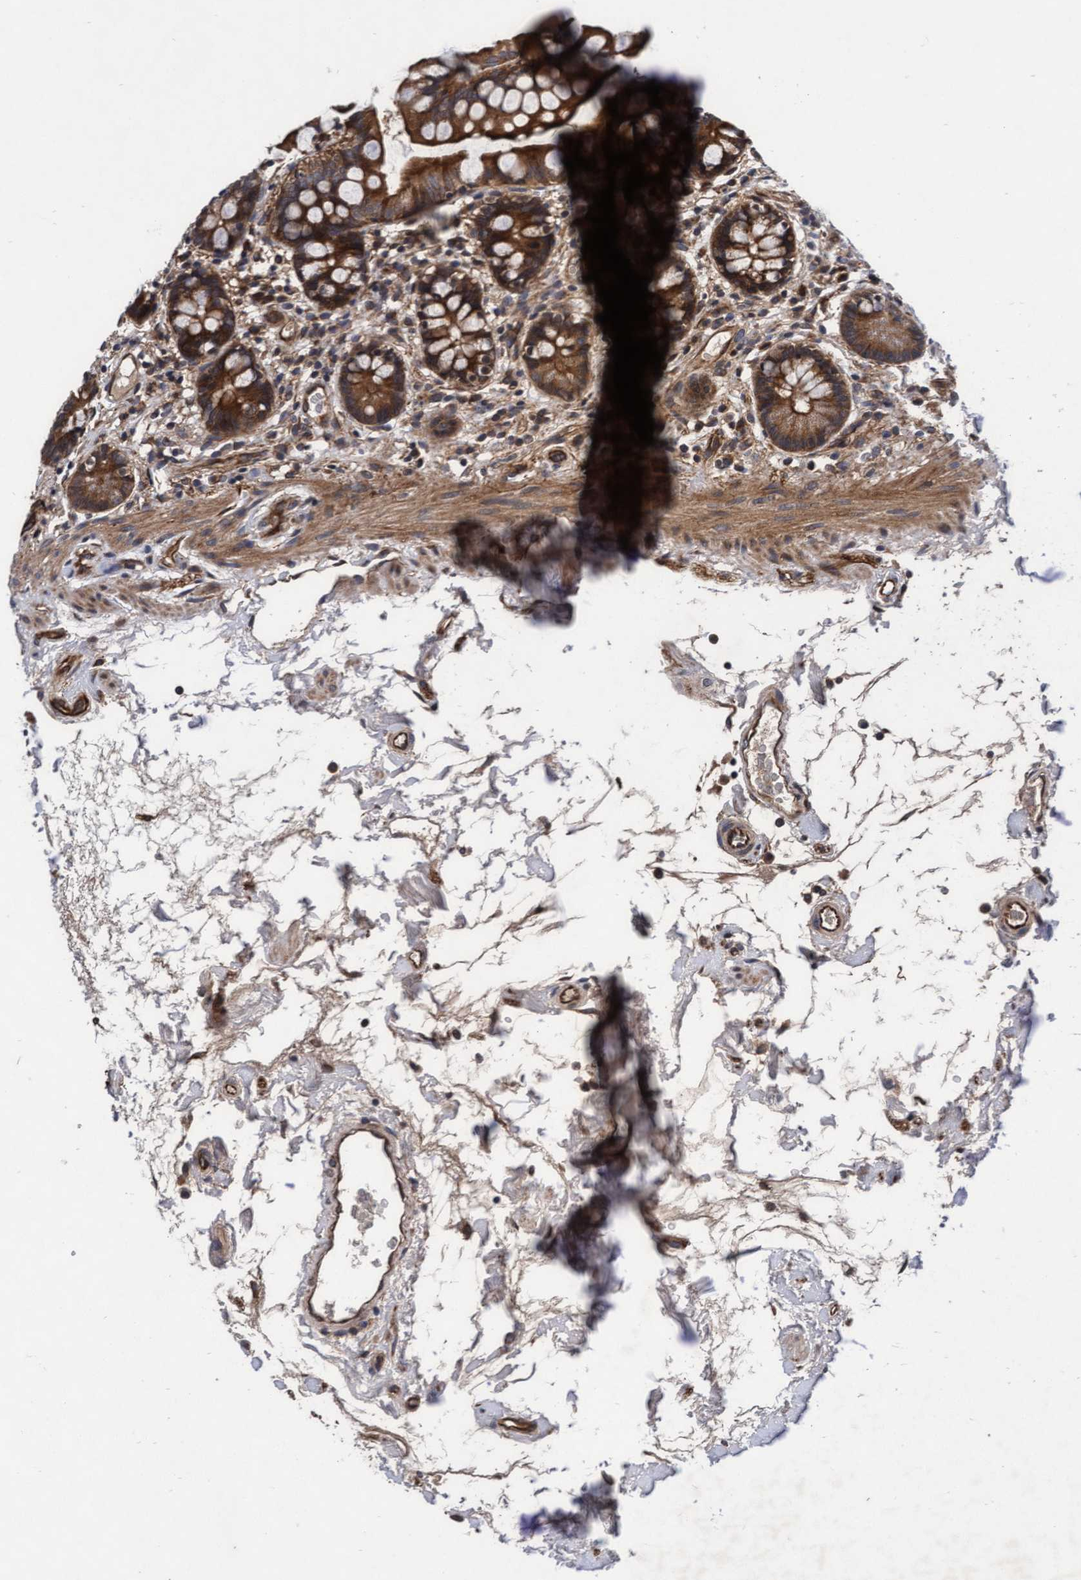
{"staining": {"intensity": "moderate", "quantity": ">75%", "location": "cytoplasmic/membranous"}, "tissue": "small intestine", "cell_type": "Glandular cells", "image_type": "normal", "snomed": [{"axis": "morphology", "description": "Normal tissue, NOS"}, {"axis": "topography", "description": "Small intestine"}], "caption": "This image shows immunohistochemistry (IHC) staining of benign human small intestine, with medium moderate cytoplasmic/membranous expression in about >75% of glandular cells.", "gene": "EFCAB13", "patient": {"sex": "female", "age": 84}}